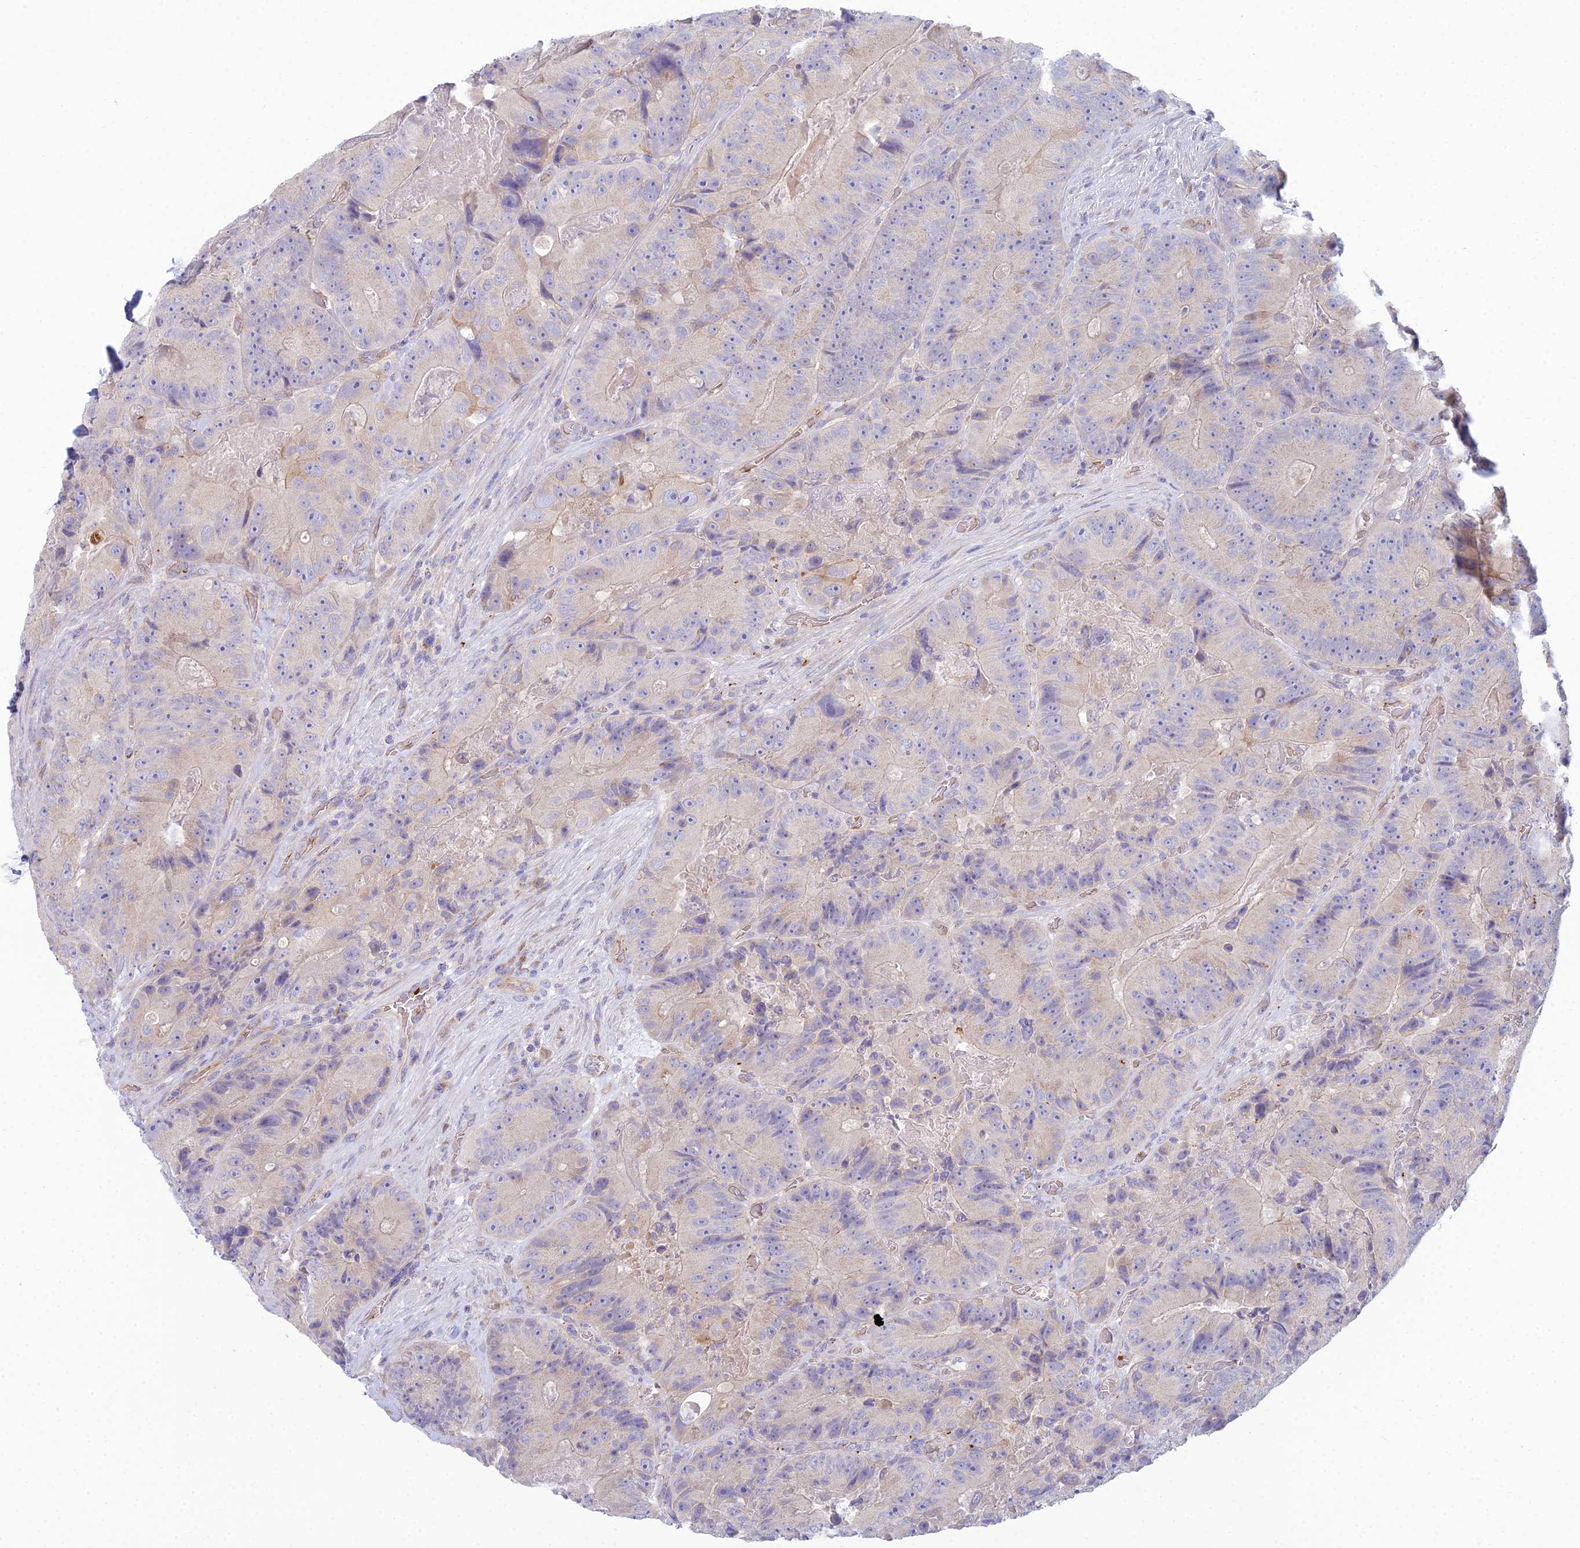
{"staining": {"intensity": "negative", "quantity": "none", "location": "none"}, "tissue": "colorectal cancer", "cell_type": "Tumor cells", "image_type": "cancer", "snomed": [{"axis": "morphology", "description": "Adenocarcinoma, NOS"}, {"axis": "topography", "description": "Colon"}], "caption": "IHC histopathology image of colorectal cancer (adenocarcinoma) stained for a protein (brown), which reveals no staining in tumor cells. Brightfield microscopy of immunohistochemistry stained with DAB (brown) and hematoxylin (blue), captured at high magnification.", "gene": "ZNF564", "patient": {"sex": "female", "age": 86}}